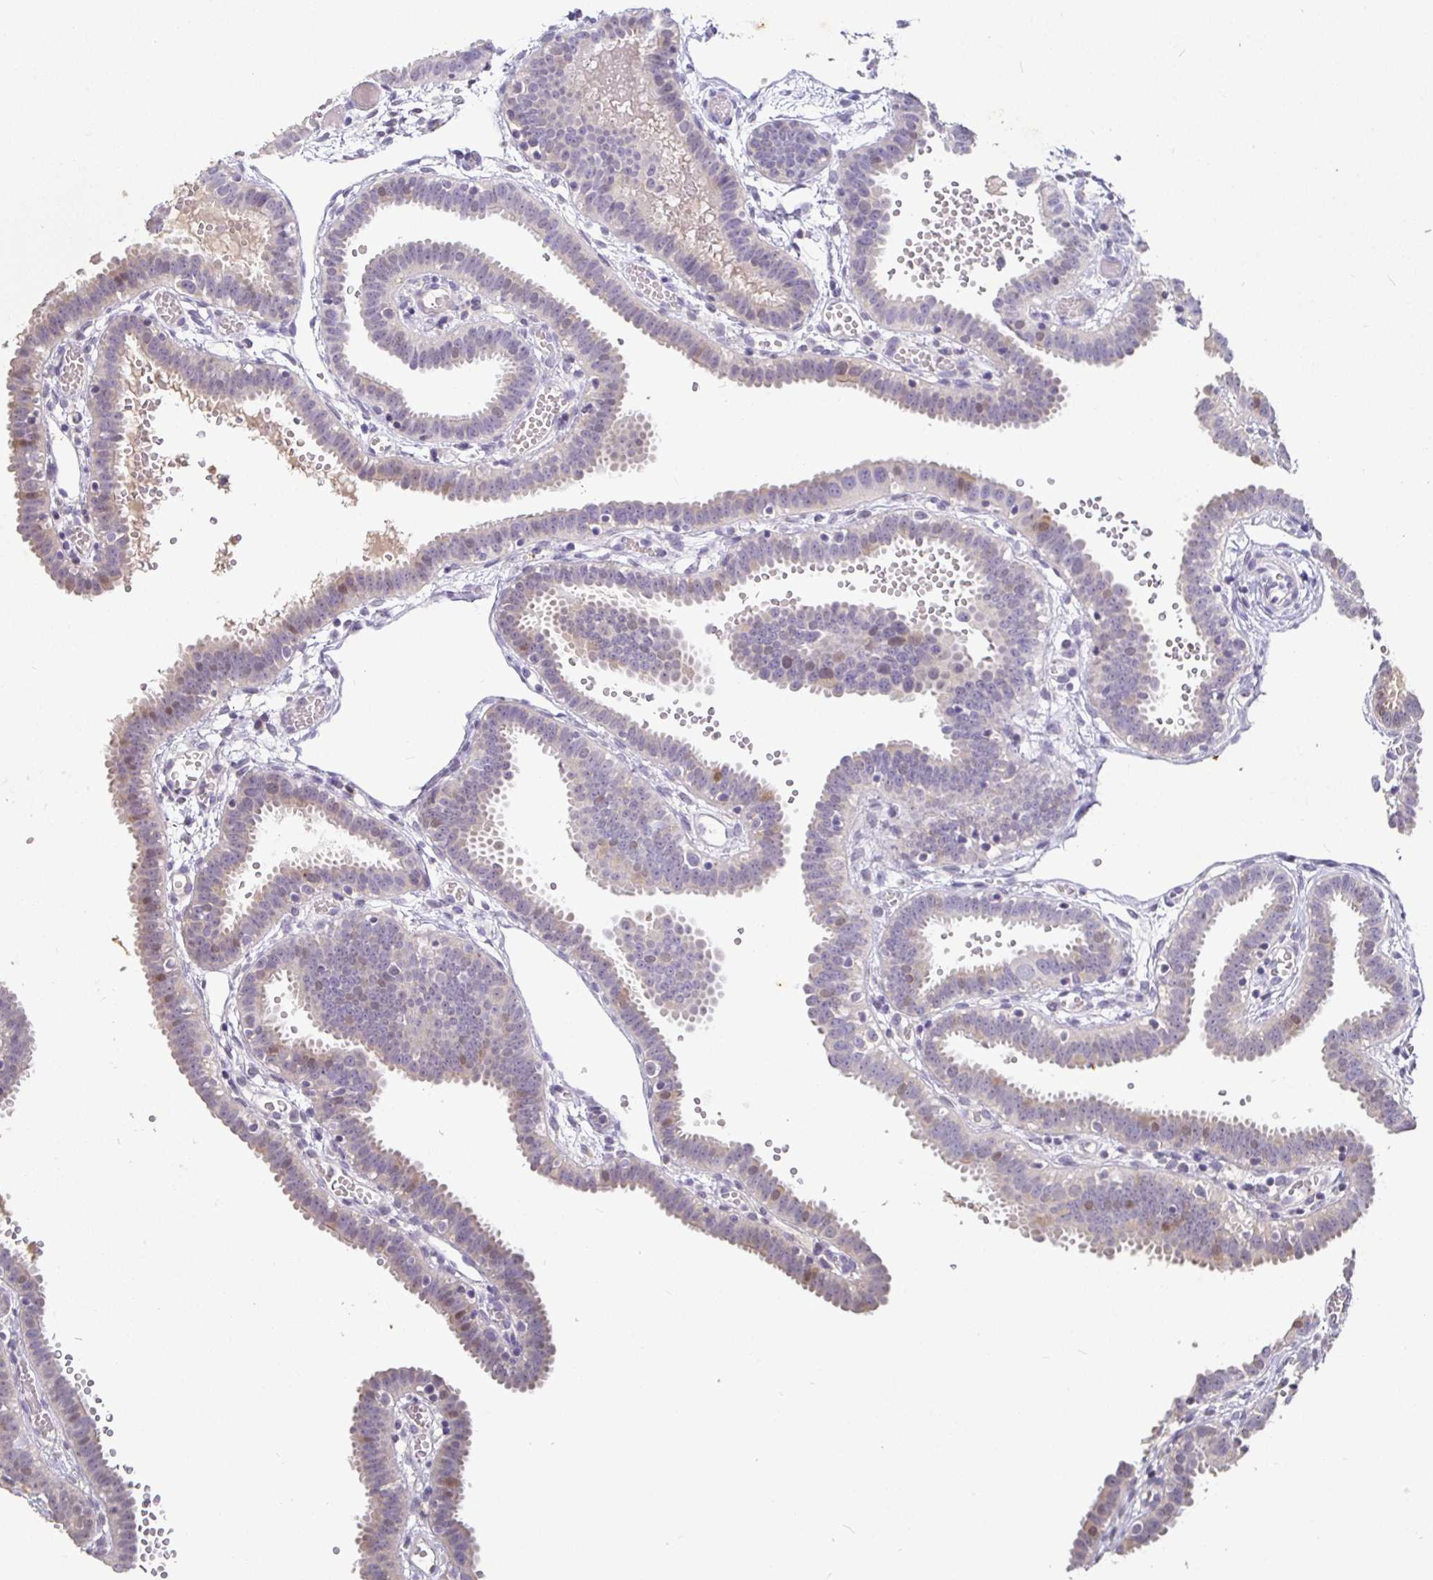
{"staining": {"intensity": "weak", "quantity": "<25%", "location": "cytoplasmic/membranous"}, "tissue": "fallopian tube", "cell_type": "Glandular cells", "image_type": "normal", "snomed": [{"axis": "morphology", "description": "Normal tissue, NOS"}, {"axis": "topography", "description": "Fallopian tube"}], "caption": "Immunohistochemical staining of benign human fallopian tube reveals no significant positivity in glandular cells.", "gene": "SHISA4", "patient": {"sex": "female", "age": 37}}